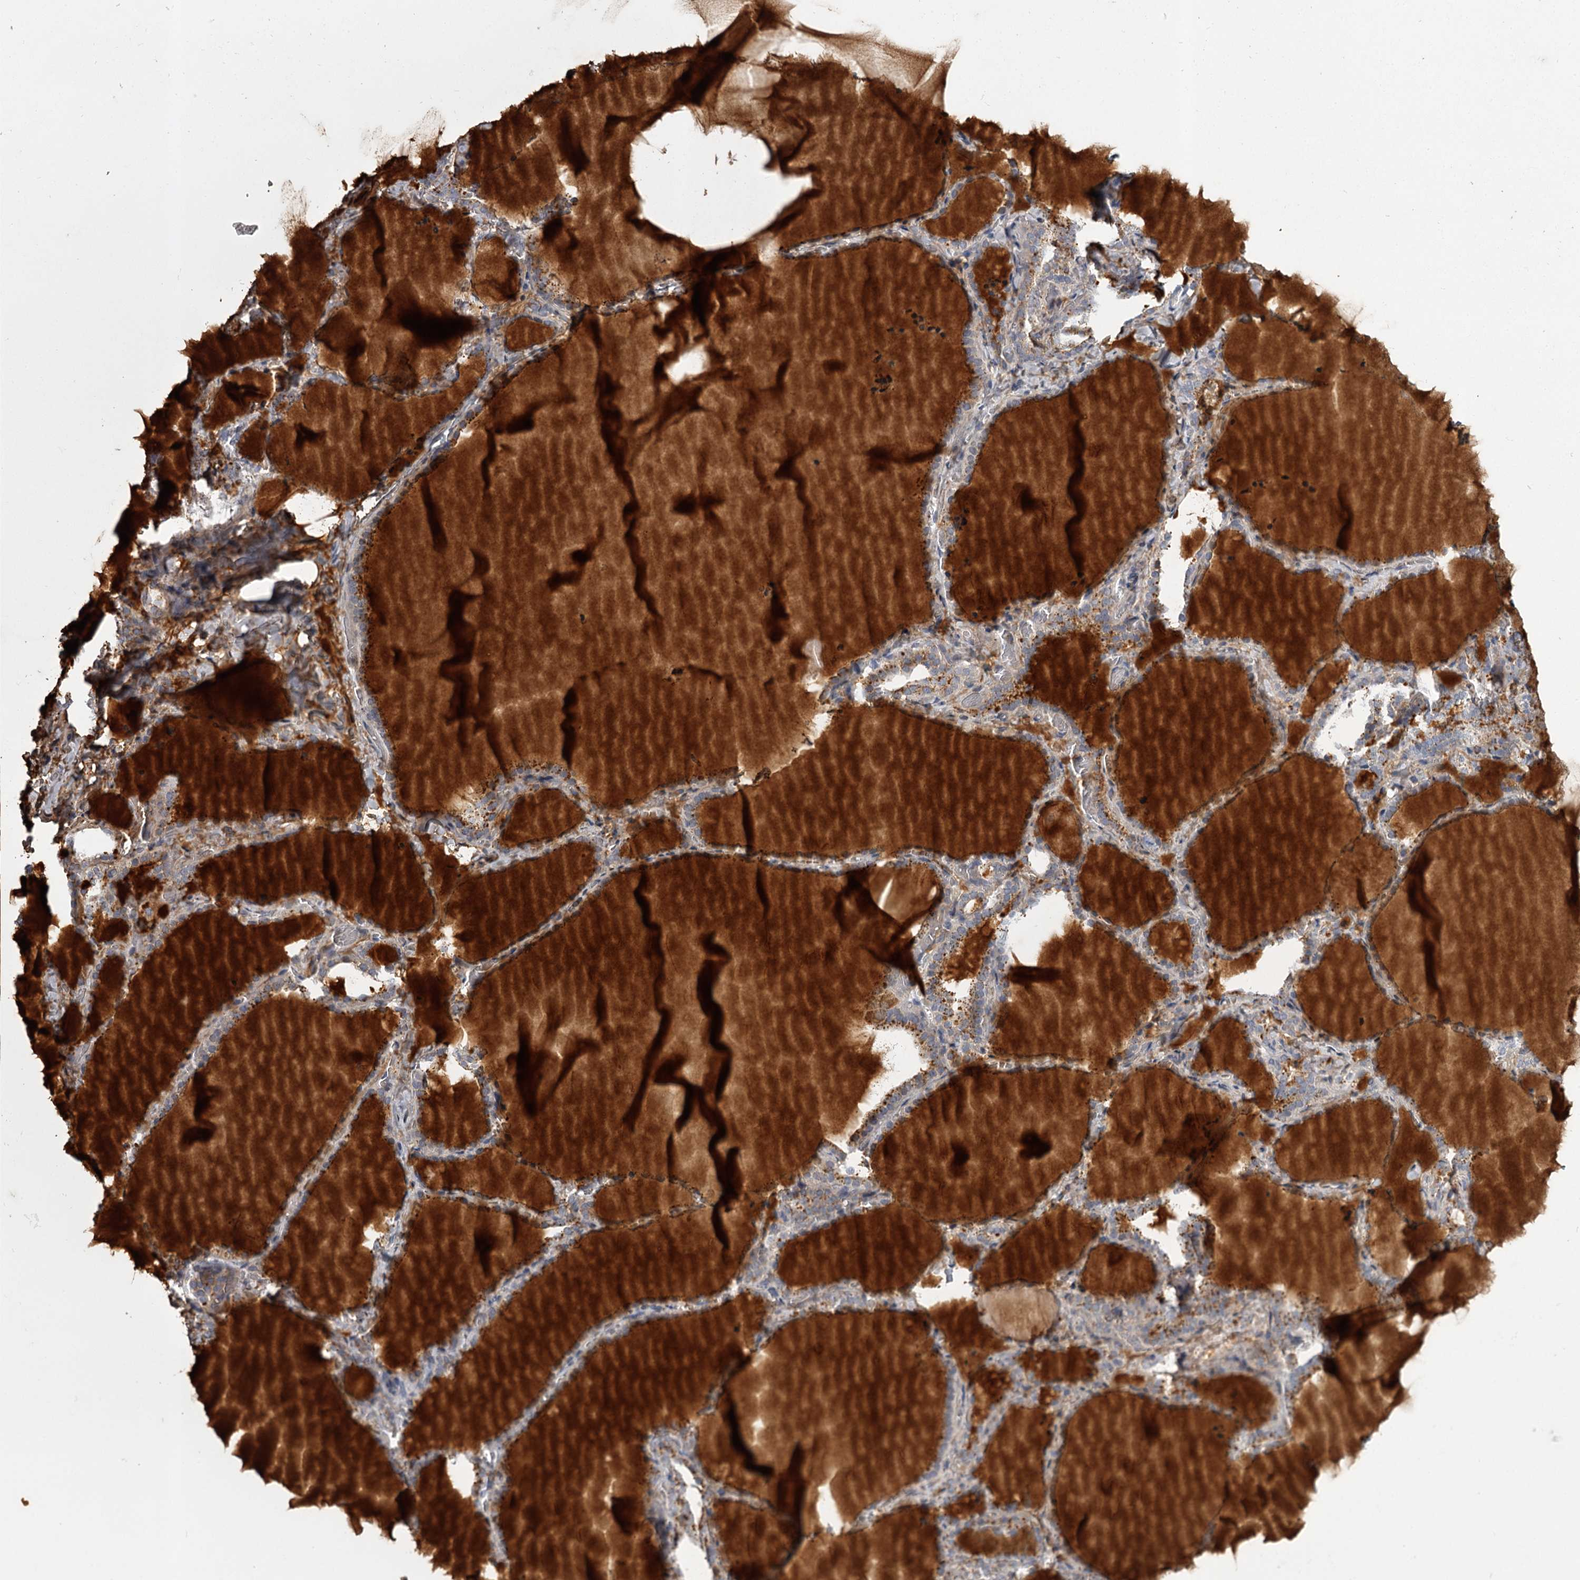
{"staining": {"intensity": "moderate", "quantity": "25%-75%", "location": "cytoplasmic/membranous"}, "tissue": "thyroid gland", "cell_type": "Glandular cells", "image_type": "normal", "snomed": [{"axis": "morphology", "description": "Normal tissue, NOS"}, {"axis": "topography", "description": "Thyroid gland"}], "caption": "Thyroid gland stained for a protein (brown) reveals moderate cytoplasmic/membranous positive positivity in approximately 25%-75% of glandular cells.", "gene": "RASSF6", "patient": {"sex": "female", "age": 22}}